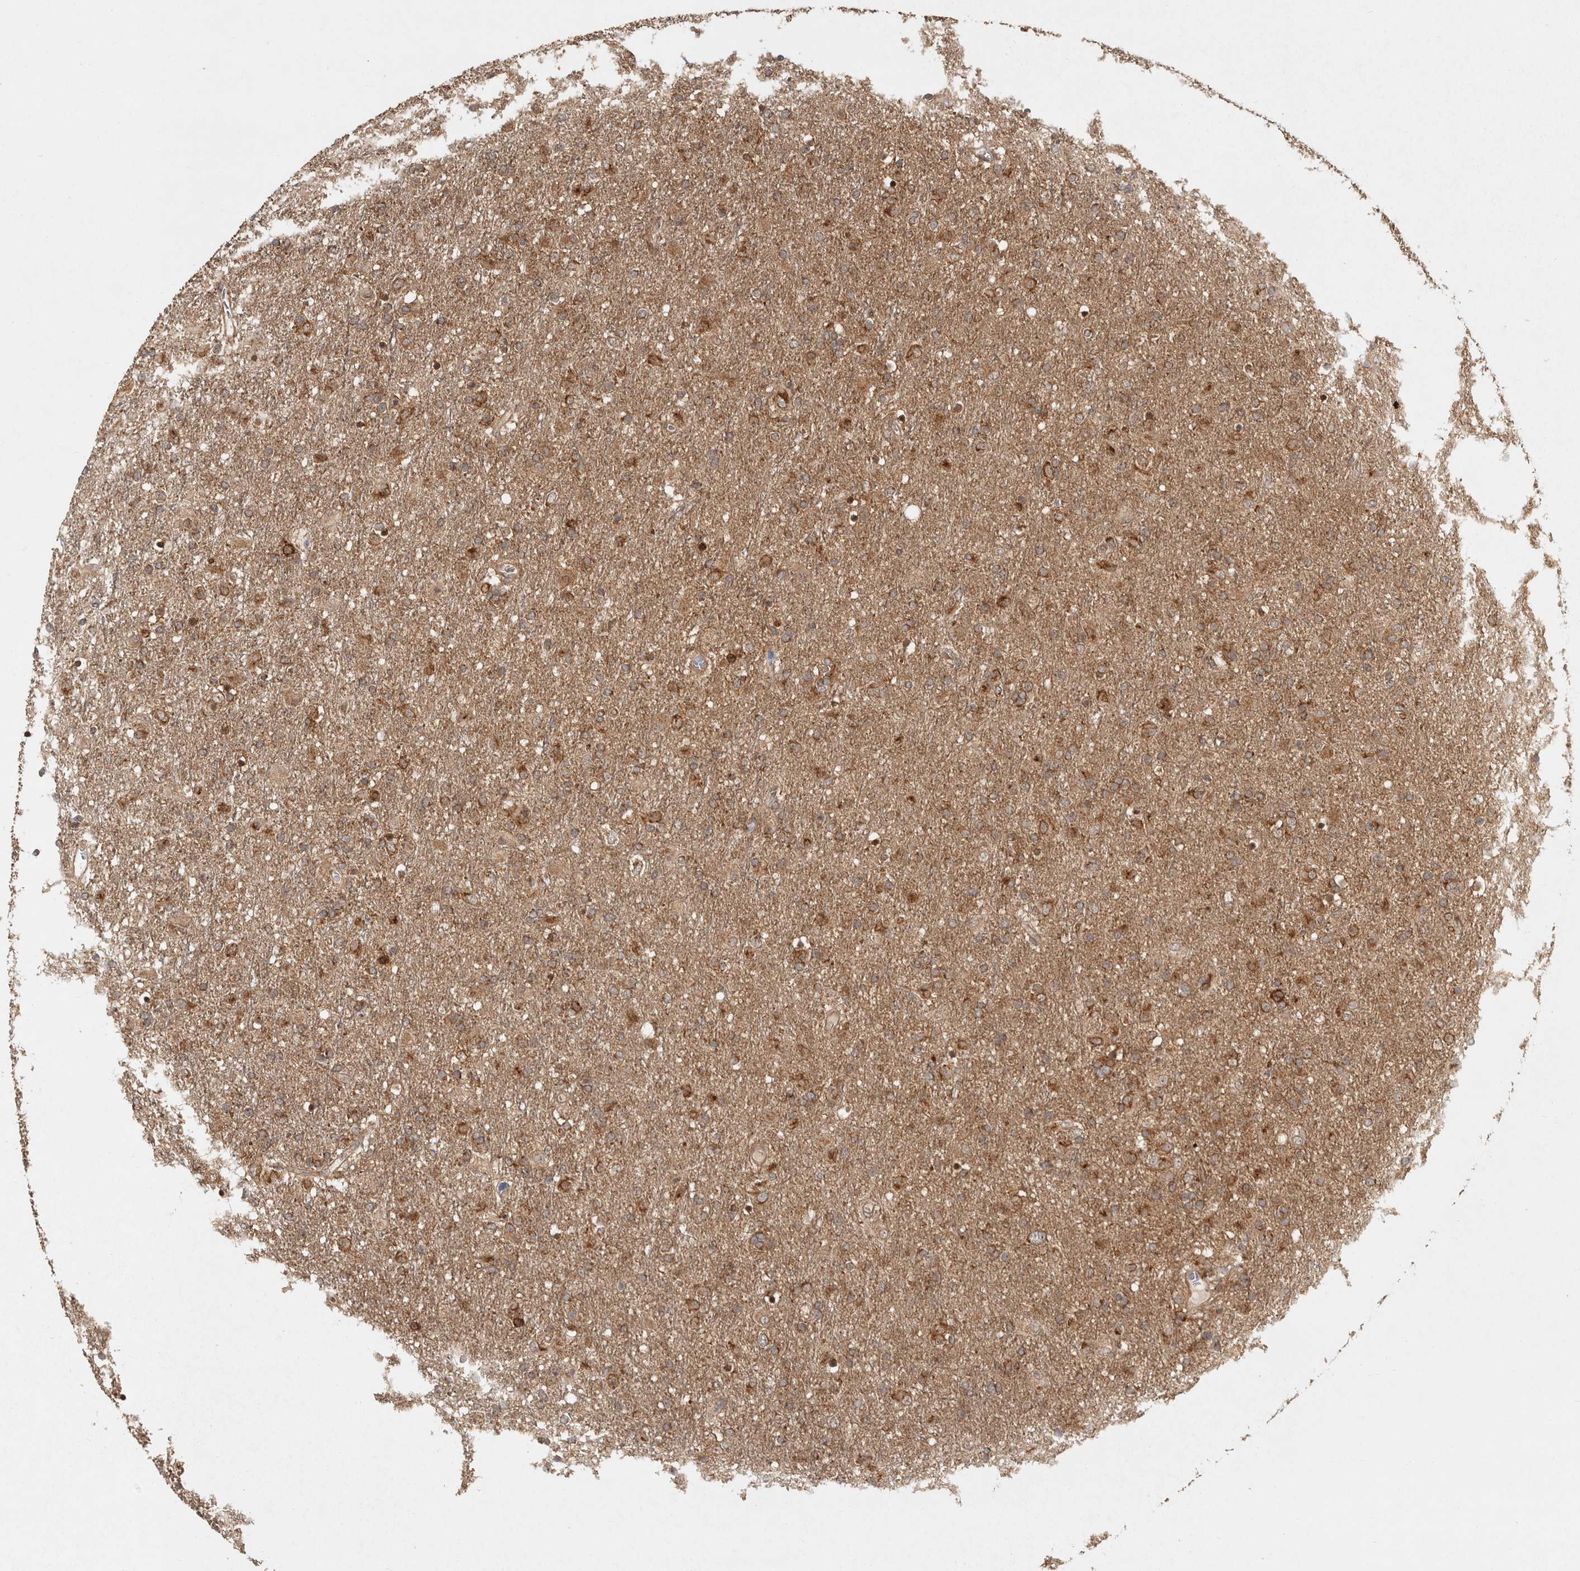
{"staining": {"intensity": "moderate", "quantity": ">75%", "location": "cytoplasmic/membranous"}, "tissue": "glioma", "cell_type": "Tumor cells", "image_type": "cancer", "snomed": [{"axis": "morphology", "description": "Glioma, malignant, Low grade"}, {"axis": "topography", "description": "Brain"}], "caption": "Immunohistochemistry (IHC) (DAB (3,3'-diaminobenzidine)) staining of human malignant low-grade glioma demonstrates moderate cytoplasmic/membranous protein expression in about >75% of tumor cells.", "gene": "CAMSAP2", "patient": {"sex": "male", "age": 65}}